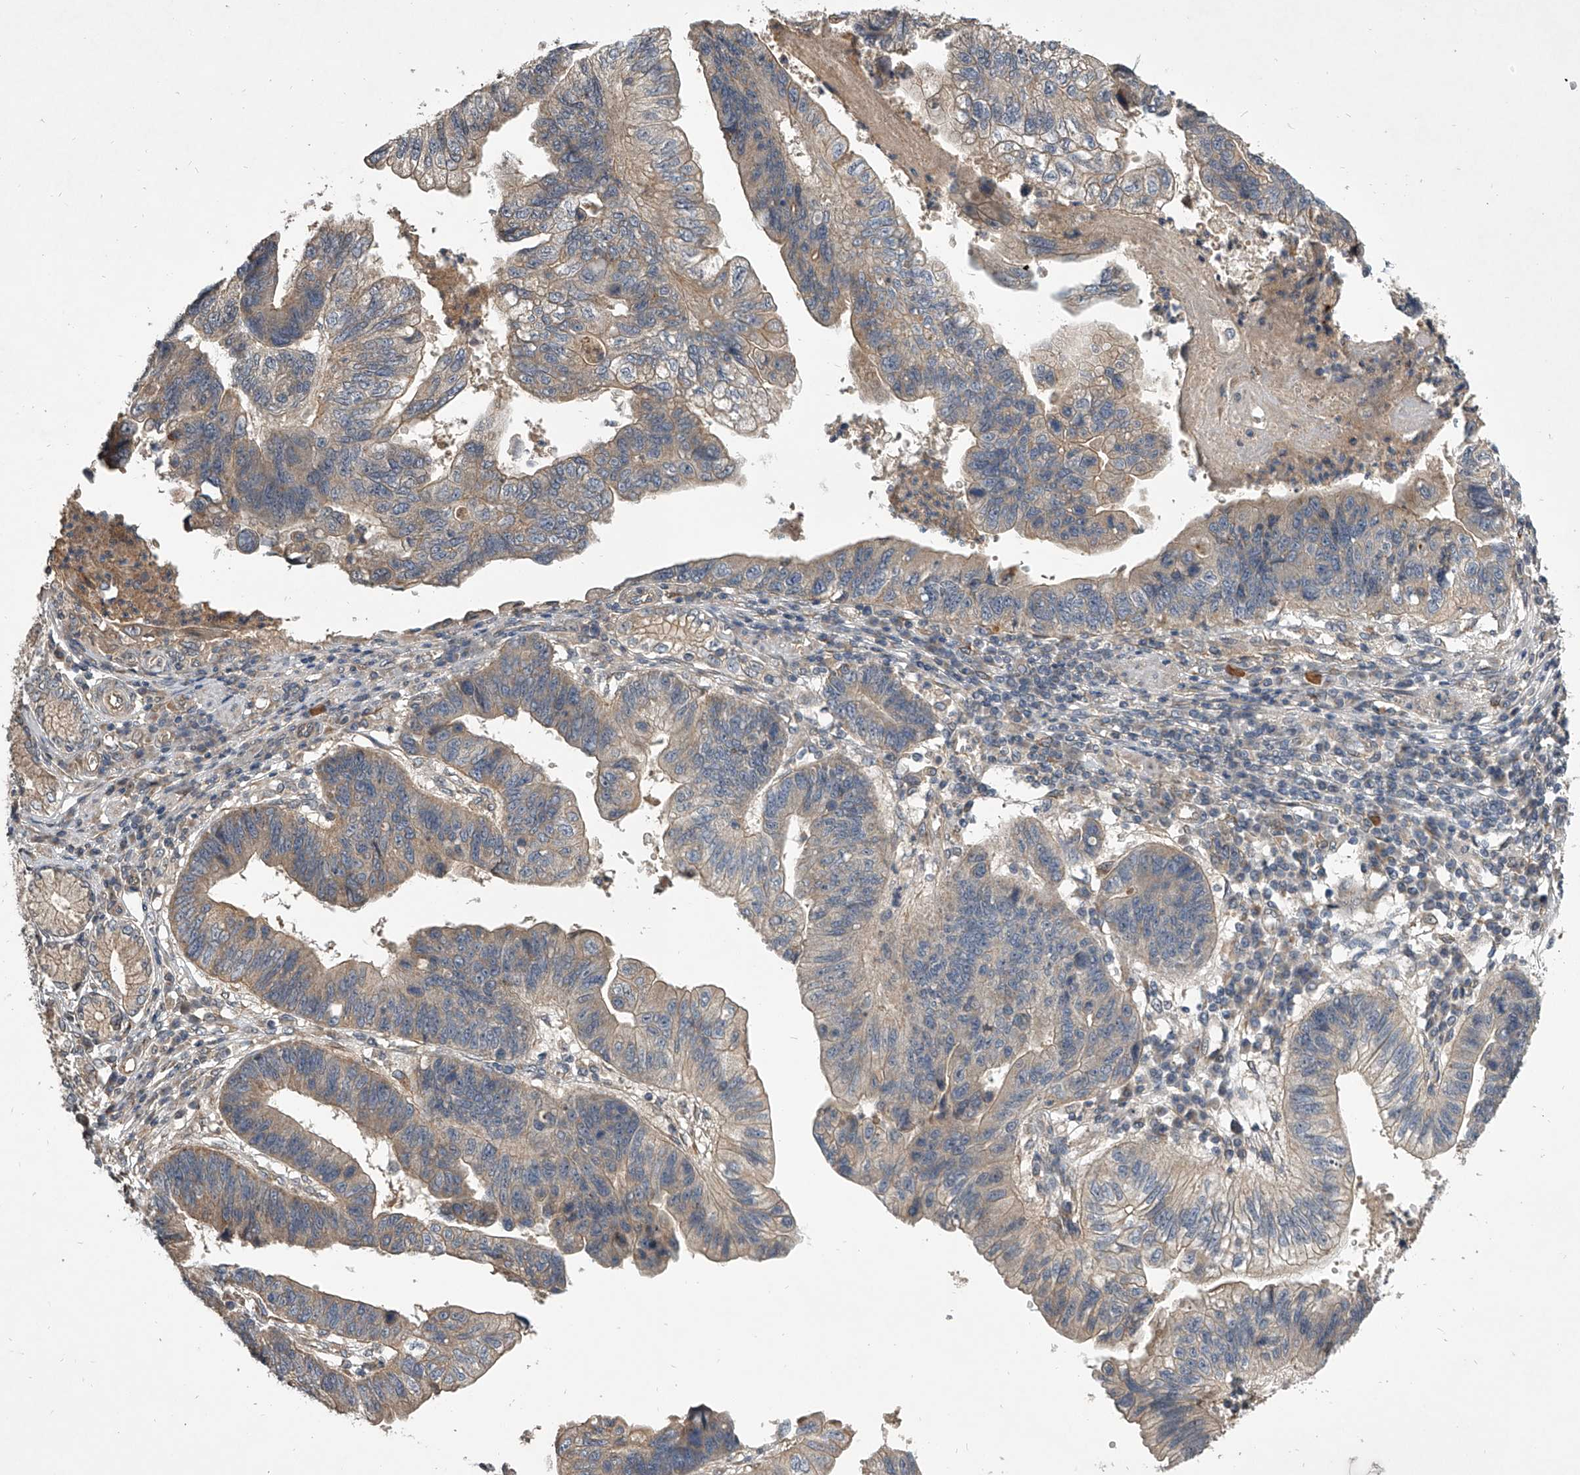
{"staining": {"intensity": "moderate", "quantity": "25%-75%", "location": "cytoplasmic/membranous"}, "tissue": "stomach cancer", "cell_type": "Tumor cells", "image_type": "cancer", "snomed": [{"axis": "morphology", "description": "Adenocarcinoma, NOS"}, {"axis": "topography", "description": "Stomach"}], "caption": "Immunohistochemical staining of human stomach adenocarcinoma displays medium levels of moderate cytoplasmic/membranous protein positivity in approximately 25%-75% of tumor cells.", "gene": "NFS1", "patient": {"sex": "male", "age": 59}}